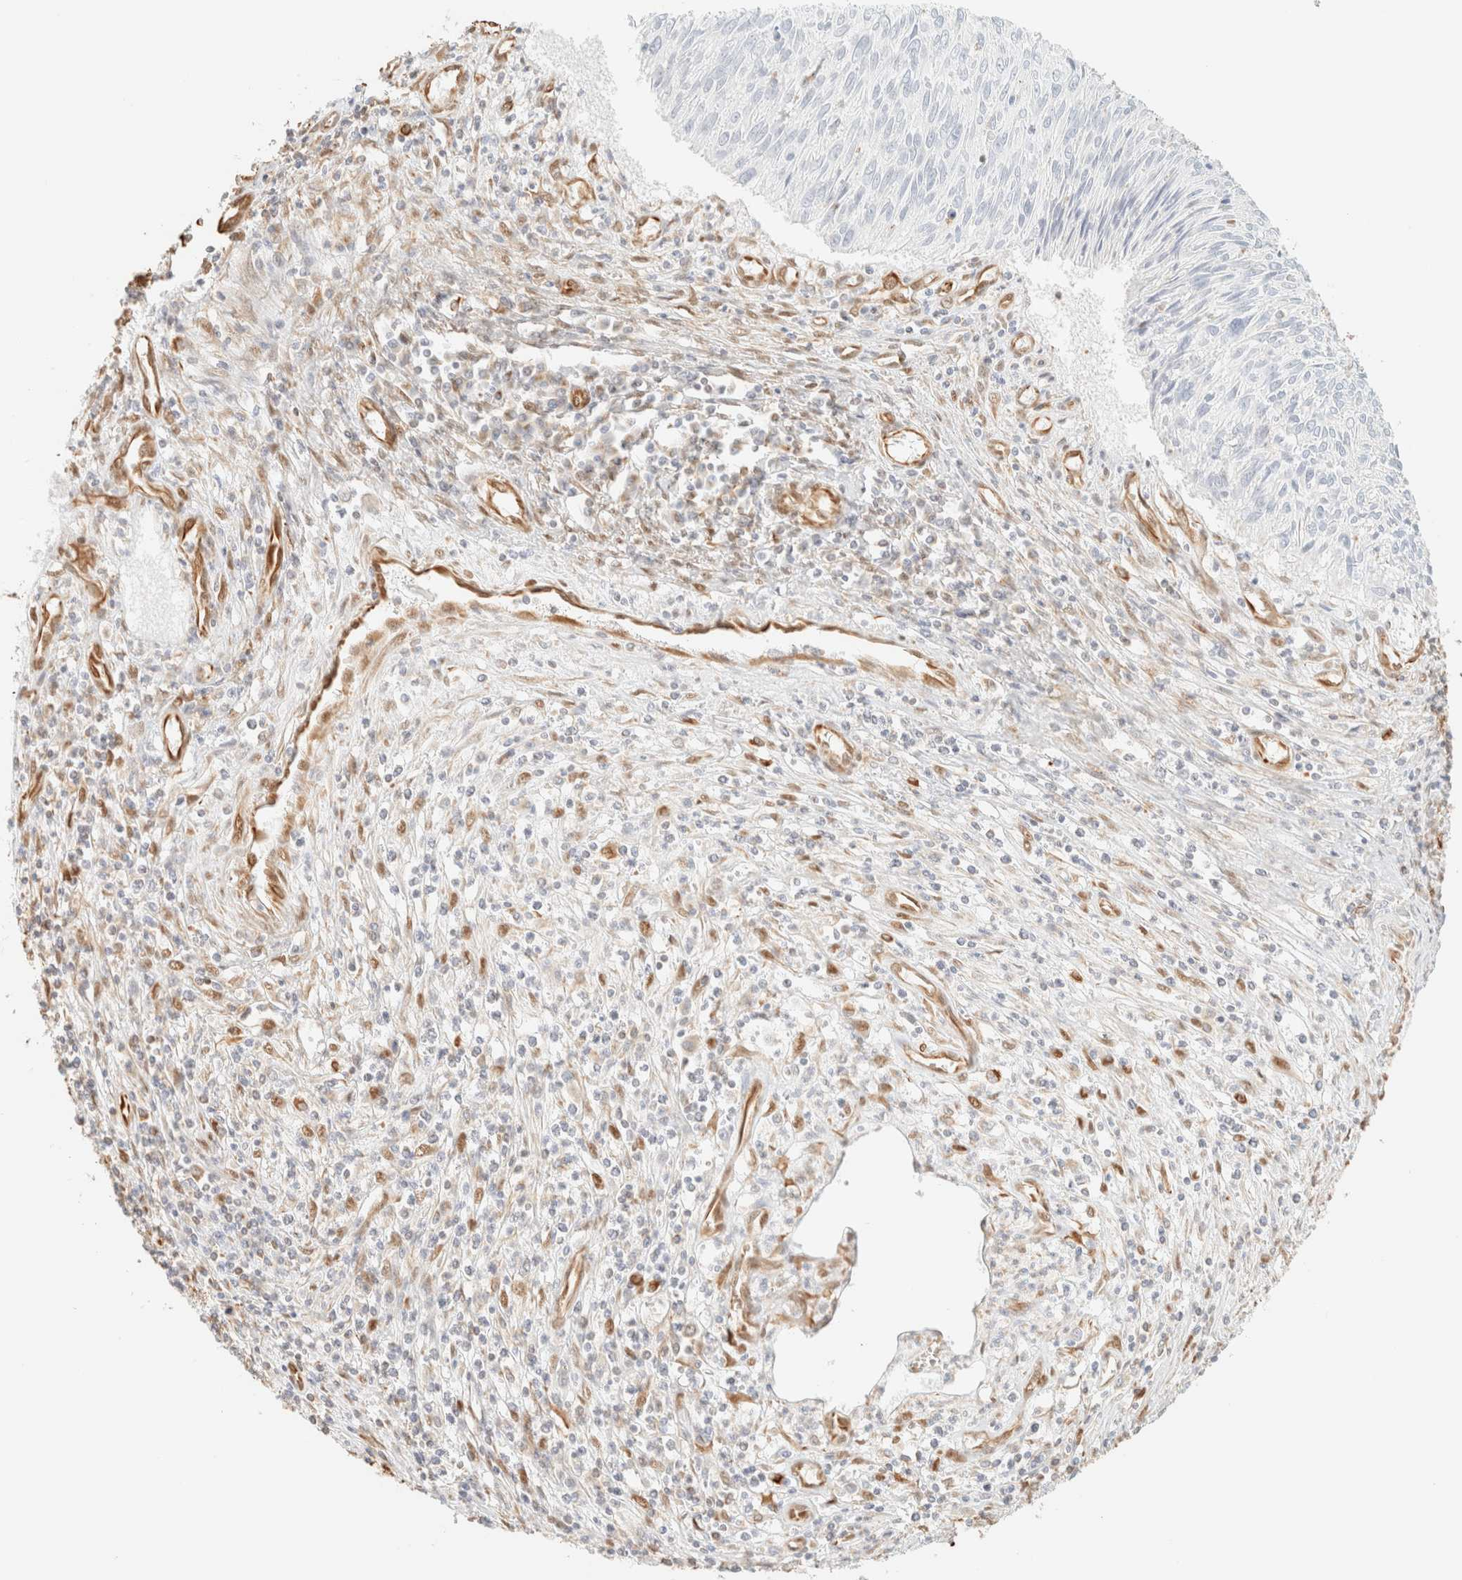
{"staining": {"intensity": "negative", "quantity": "none", "location": "none"}, "tissue": "cervical cancer", "cell_type": "Tumor cells", "image_type": "cancer", "snomed": [{"axis": "morphology", "description": "Squamous cell carcinoma, NOS"}, {"axis": "topography", "description": "Cervix"}], "caption": "High power microscopy micrograph of an immunohistochemistry (IHC) micrograph of cervical cancer, revealing no significant expression in tumor cells.", "gene": "ZSCAN18", "patient": {"sex": "female", "age": 51}}